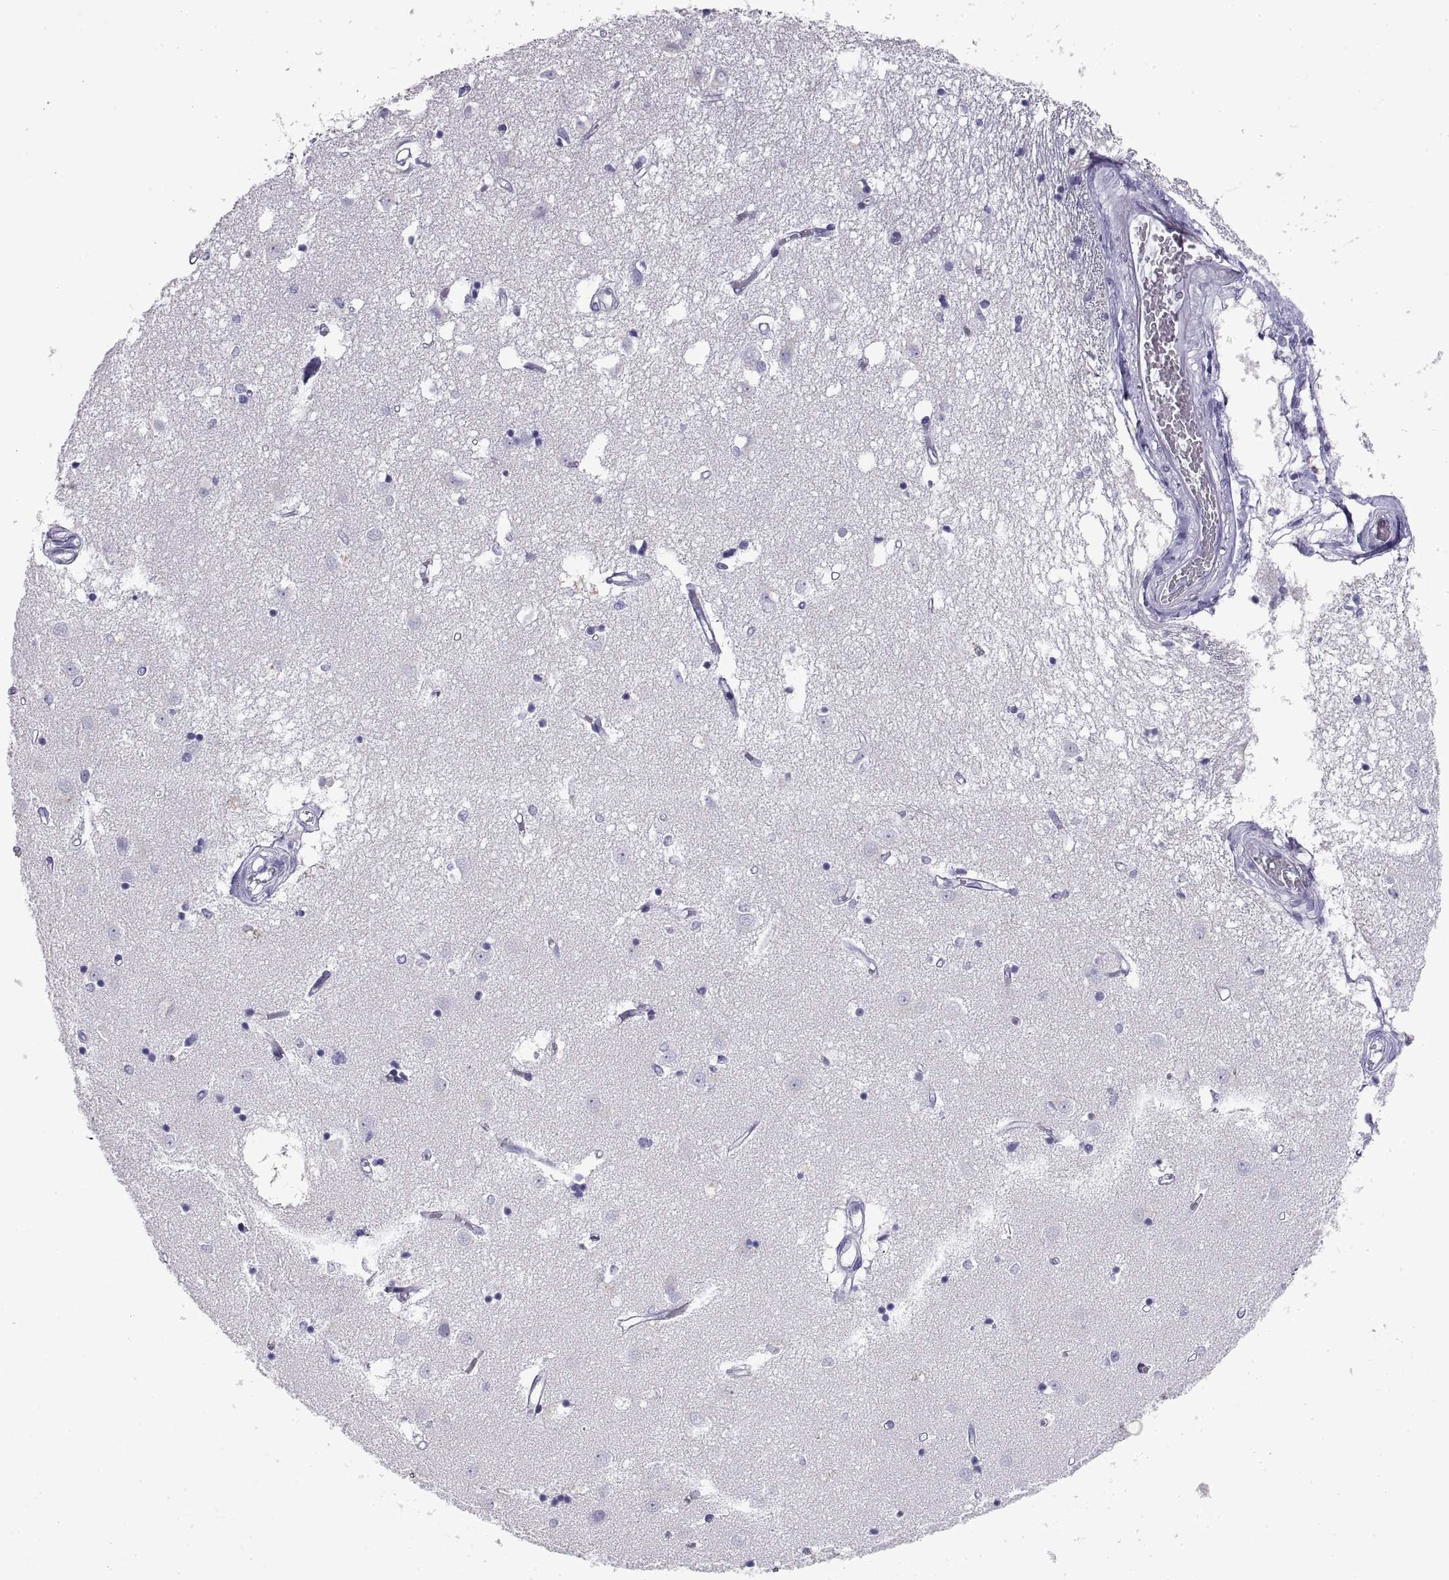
{"staining": {"intensity": "negative", "quantity": "none", "location": "none"}, "tissue": "caudate", "cell_type": "Glial cells", "image_type": "normal", "snomed": [{"axis": "morphology", "description": "Normal tissue, NOS"}, {"axis": "topography", "description": "Lateral ventricle wall"}], "caption": "The micrograph displays no staining of glial cells in benign caudate.", "gene": "RLBP1", "patient": {"sex": "male", "age": 54}}